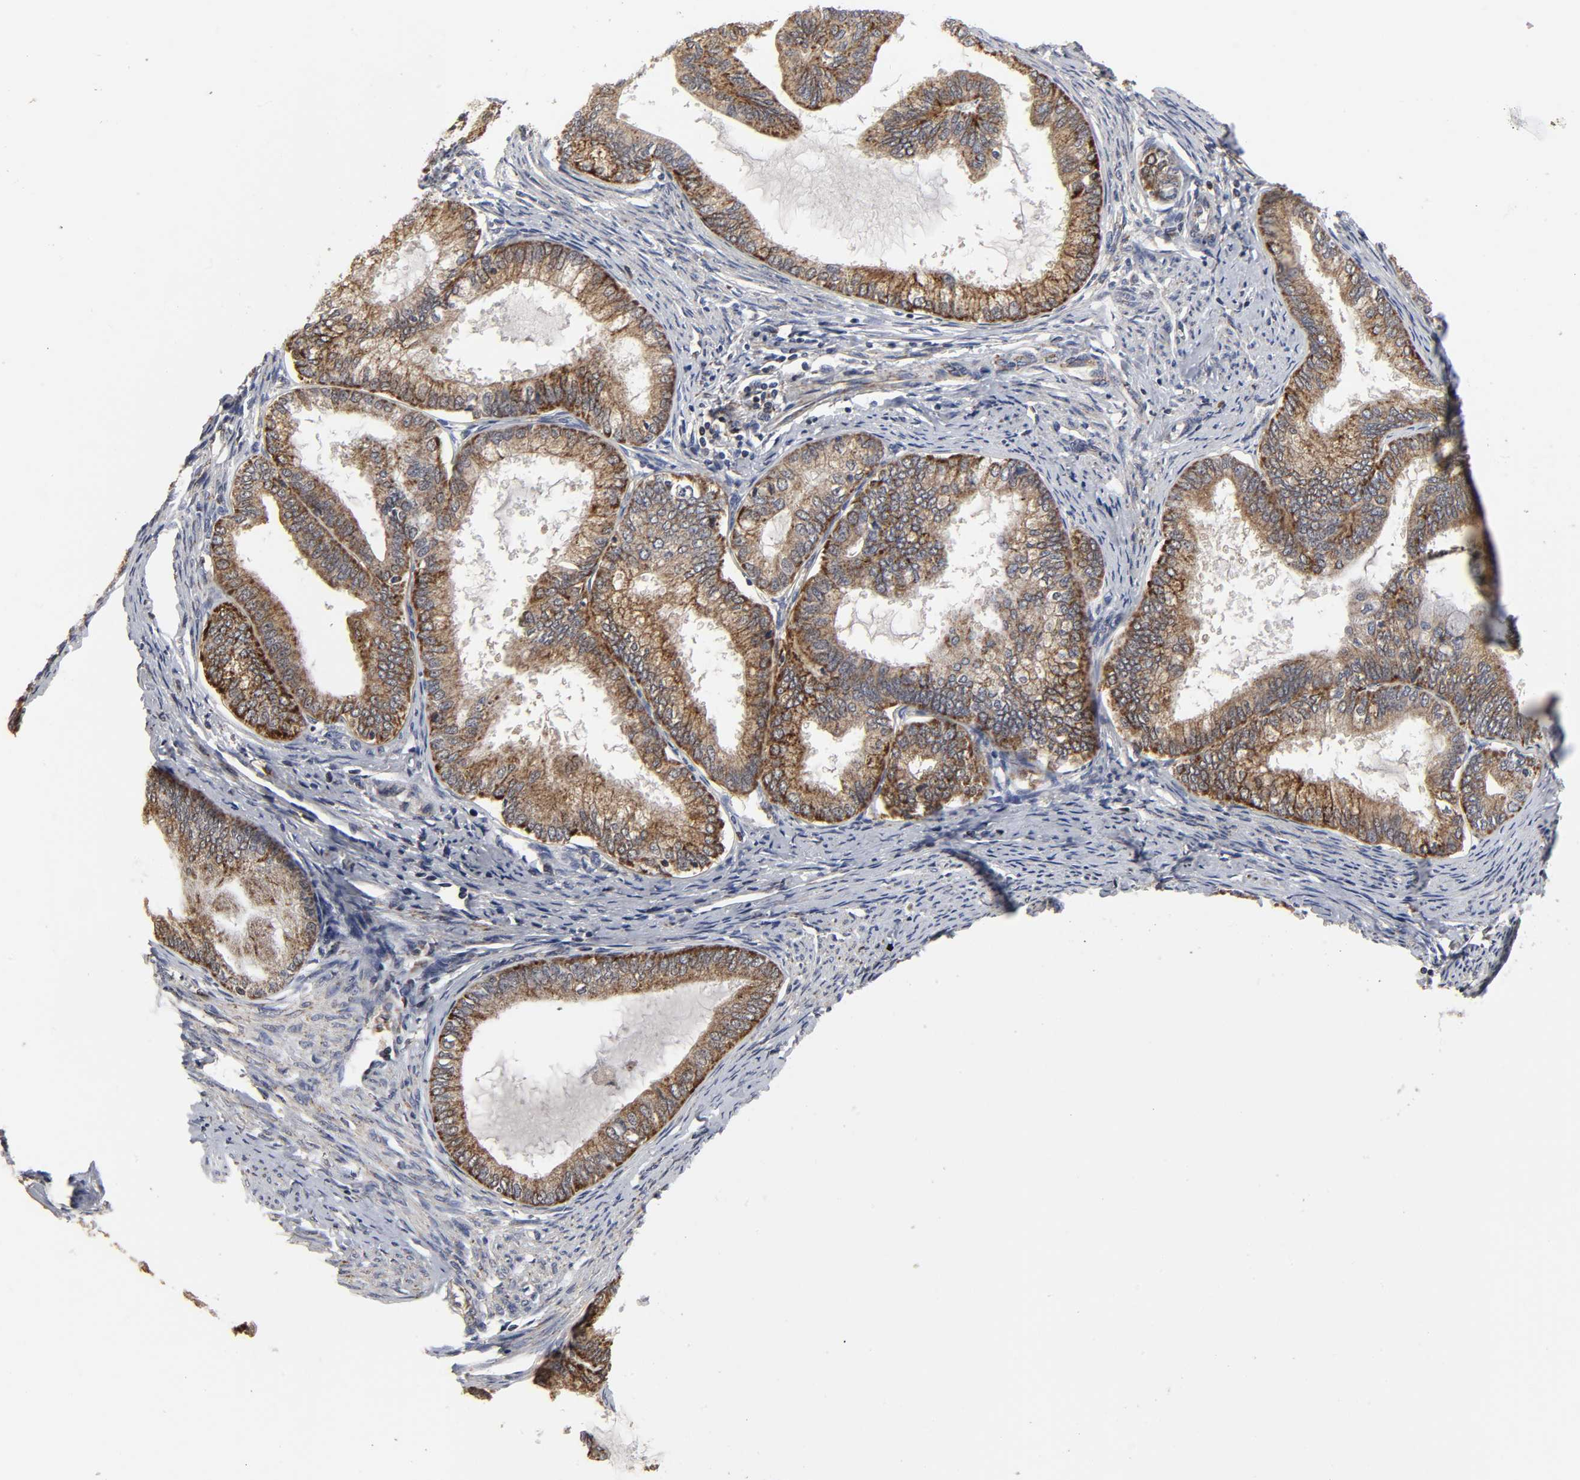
{"staining": {"intensity": "strong", "quantity": ">75%", "location": "cytoplasmic/membranous"}, "tissue": "endometrial cancer", "cell_type": "Tumor cells", "image_type": "cancer", "snomed": [{"axis": "morphology", "description": "Adenocarcinoma, NOS"}, {"axis": "topography", "description": "Endometrium"}], "caption": "A high amount of strong cytoplasmic/membranous staining is appreciated in approximately >75% of tumor cells in endometrial cancer (adenocarcinoma) tissue.", "gene": "COX6B1", "patient": {"sex": "female", "age": 86}}